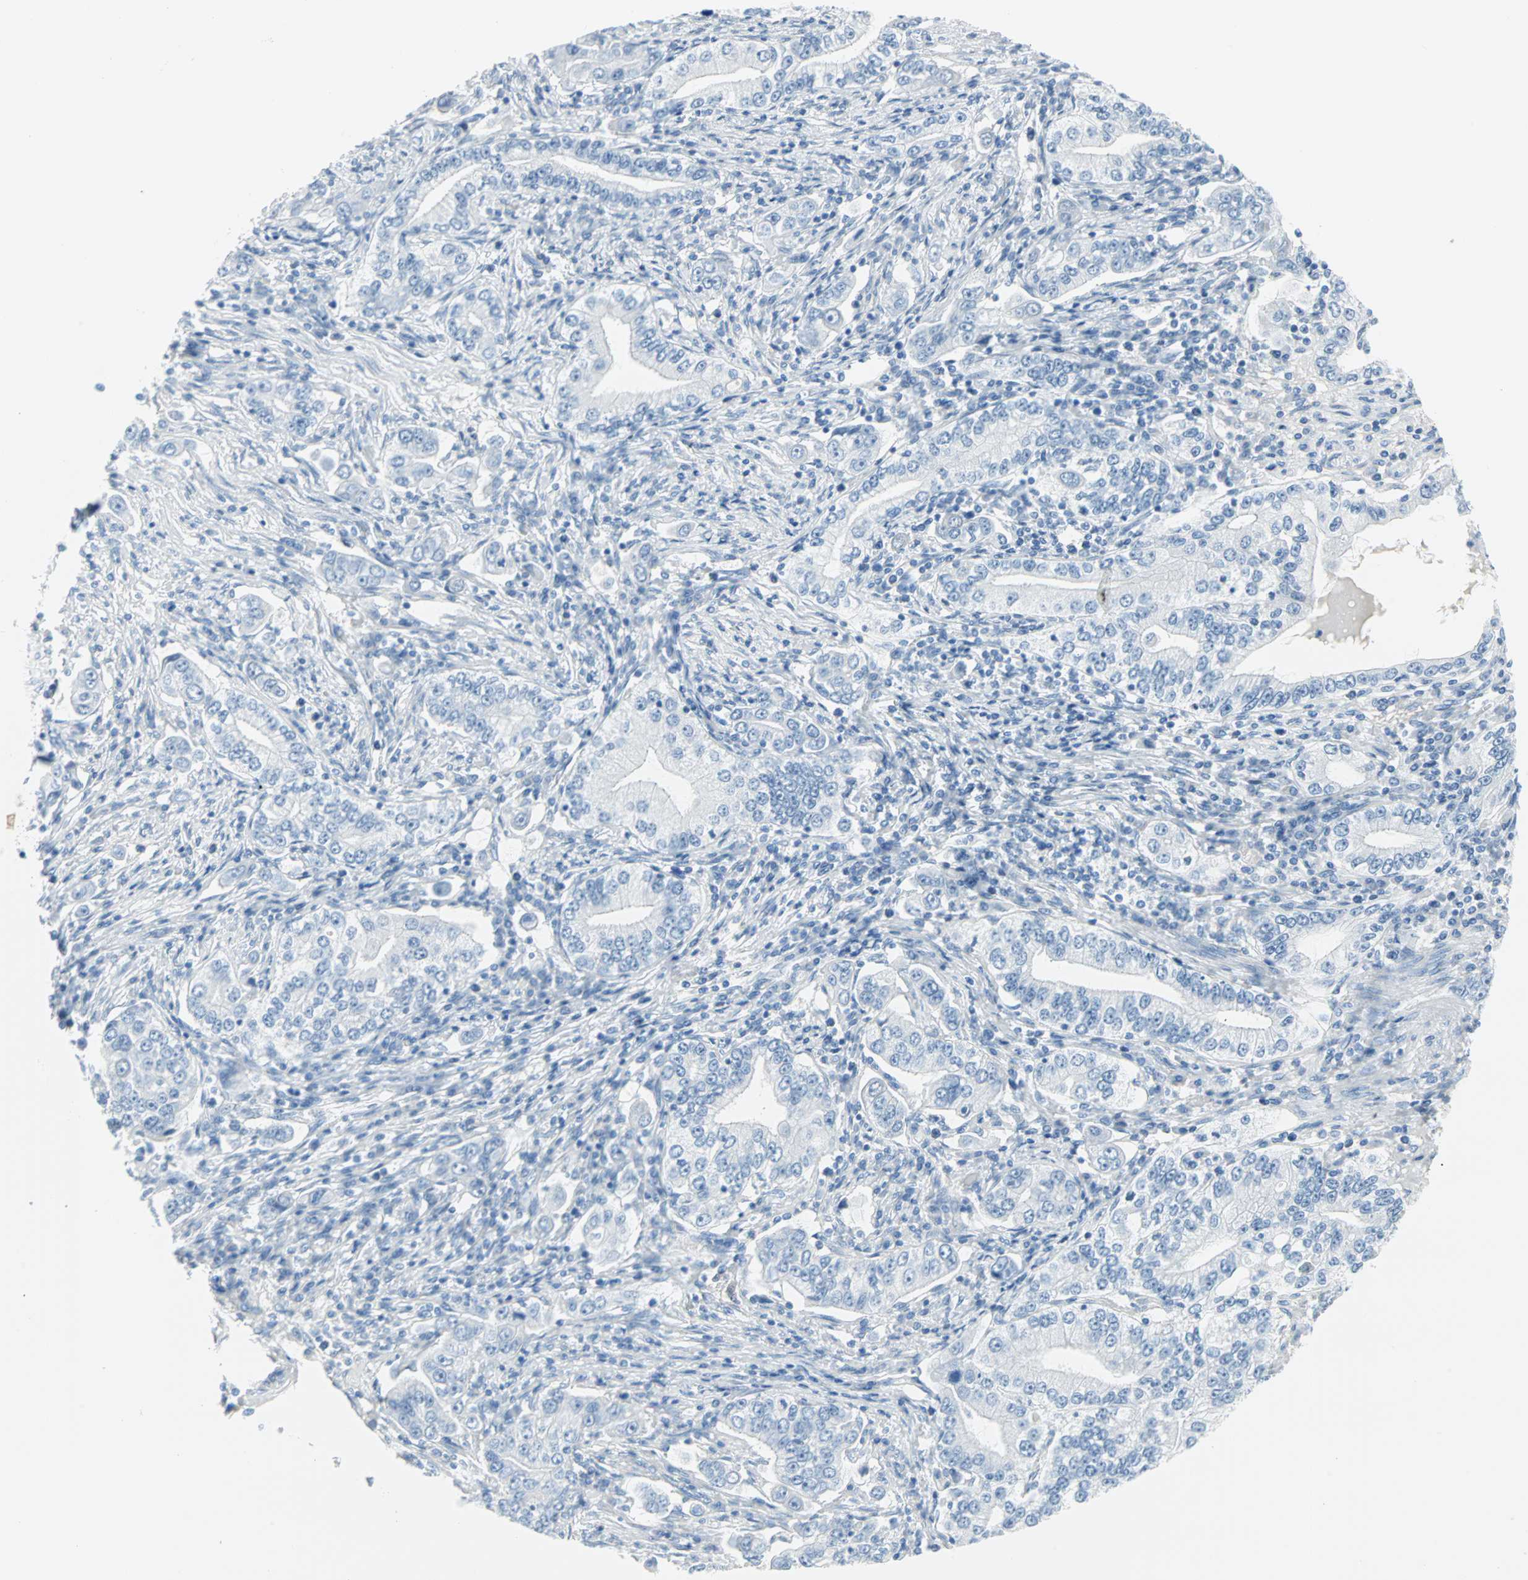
{"staining": {"intensity": "negative", "quantity": "none", "location": "none"}, "tissue": "stomach cancer", "cell_type": "Tumor cells", "image_type": "cancer", "snomed": [{"axis": "morphology", "description": "Adenocarcinoma, NOS"}, {"axis": "topography", "description": "Stomach, lower"}], "caption": "An image of stomach cancer stained for a protein displays no brown staining in tumor cells.", "gene": "STX1A", "patient": {"sex": "female", "age": 72}}